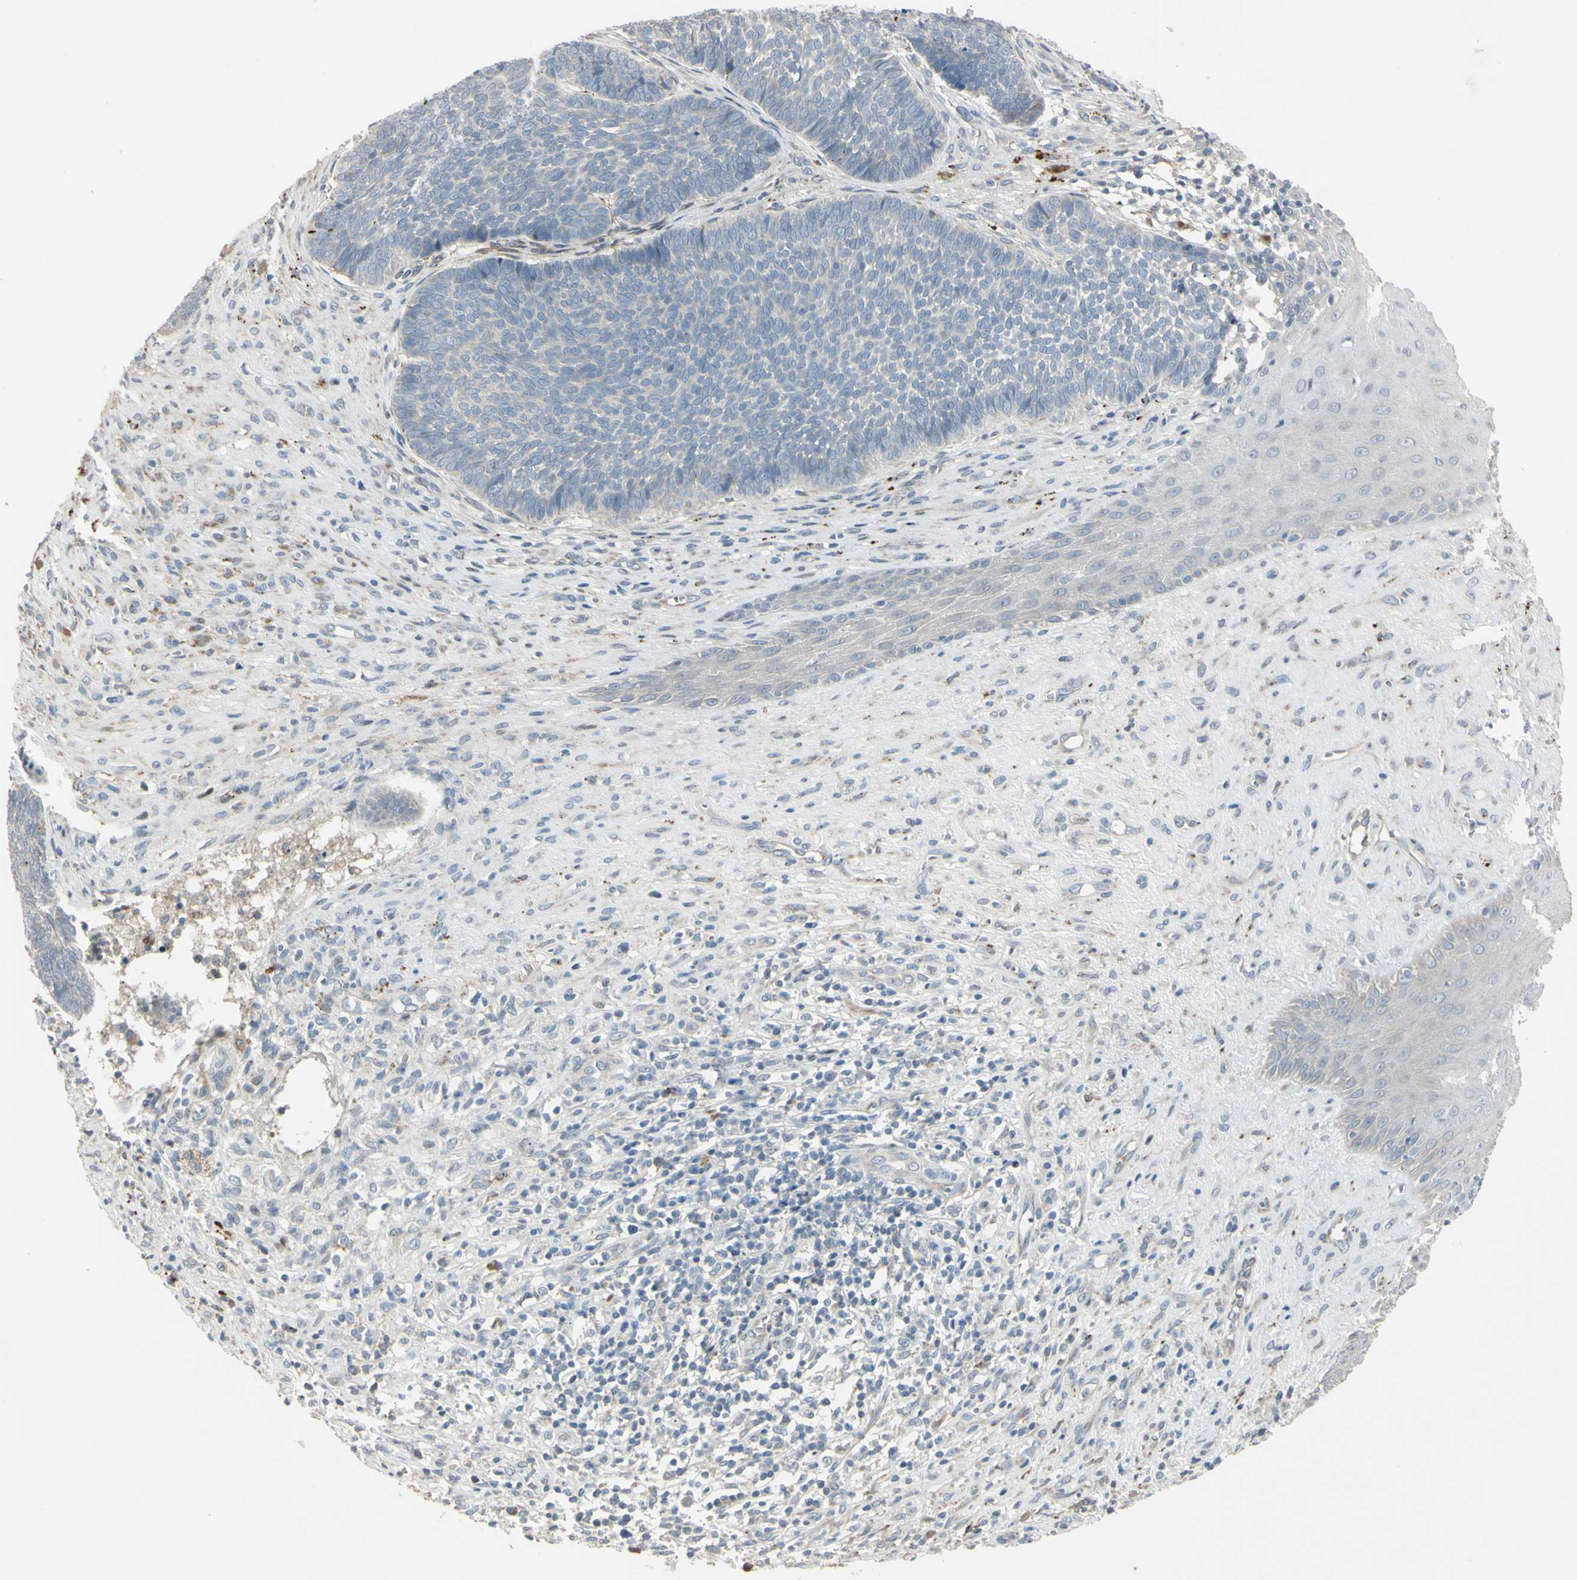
{"staining": {"intensity": "negative", "quantity": "none", "location": "none"}, "tissue": "skin cancer", "cell_type": "Tumor cells", "image_type": "cancer", "snomed": [{"axis": "morphology", "description": "Basal cell carcinoma"}, {"axis": "topography", "description": "Skin"}], "caption": "IHC histopathology image of skin cancer (basal cell carcinoma) stained for a protein (brown), which demonstrates no expression in tumor cells.", "gene": "NDFIP1", "patient": {"sex": "male", "age": 84}}